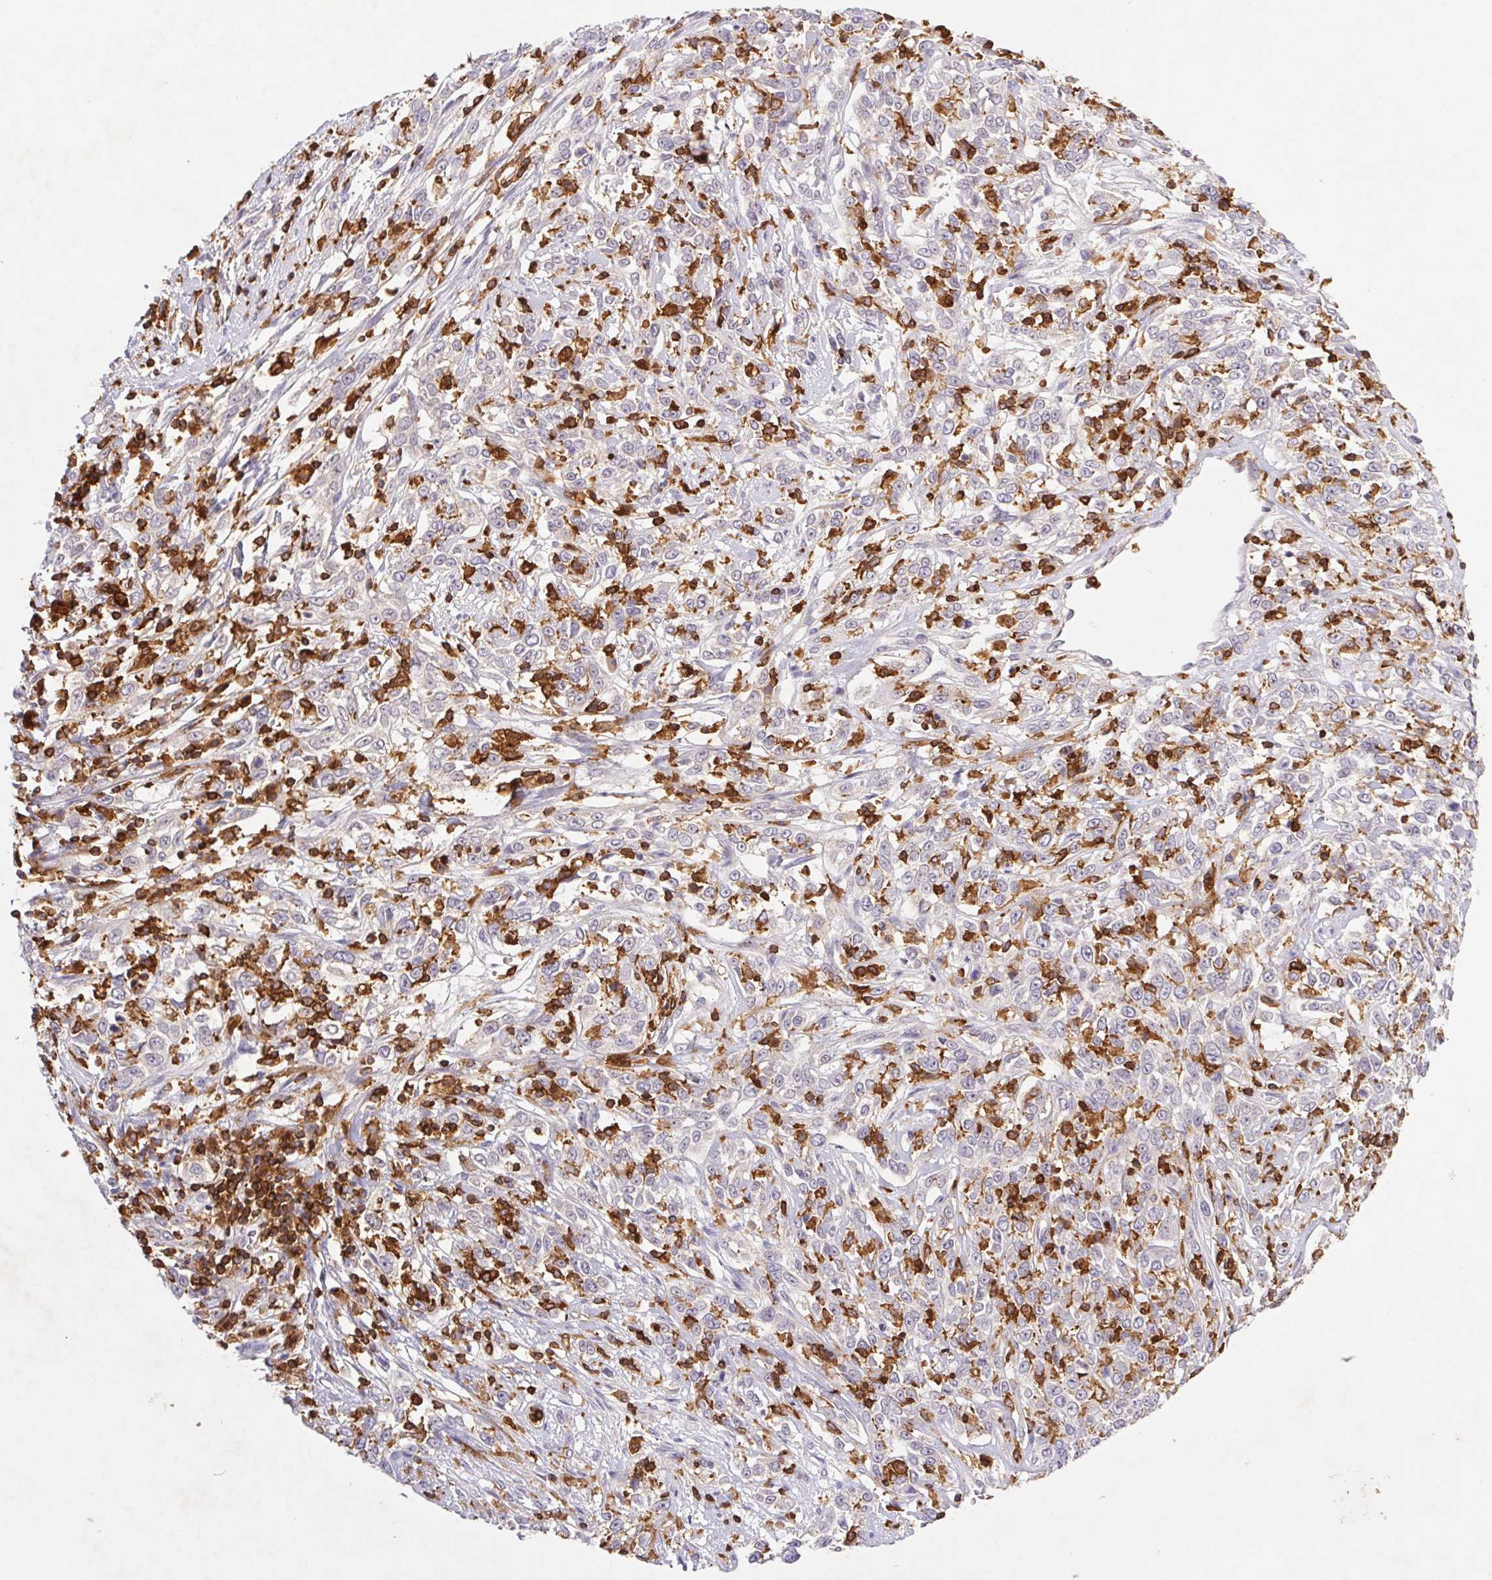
{"staining": {"intensity": "negative", "quantity": "none", "location": "none"}, "tissue": "cervical cancer", "cell_type": "Tumor cells", "image_type": "cancer", "snomed": [{"axis": "morphology", "description": "Adenocarcinoma, NOS"}, {"axis": "topography", "description": "Cervix"}], "caption": "Cervical cancer (adenocarcinoma) stained for a protein using IHC demonstrates no expression tumor cells.", "gene": "APBB1IP", "patient": {"sex": "female", "age": 40}}